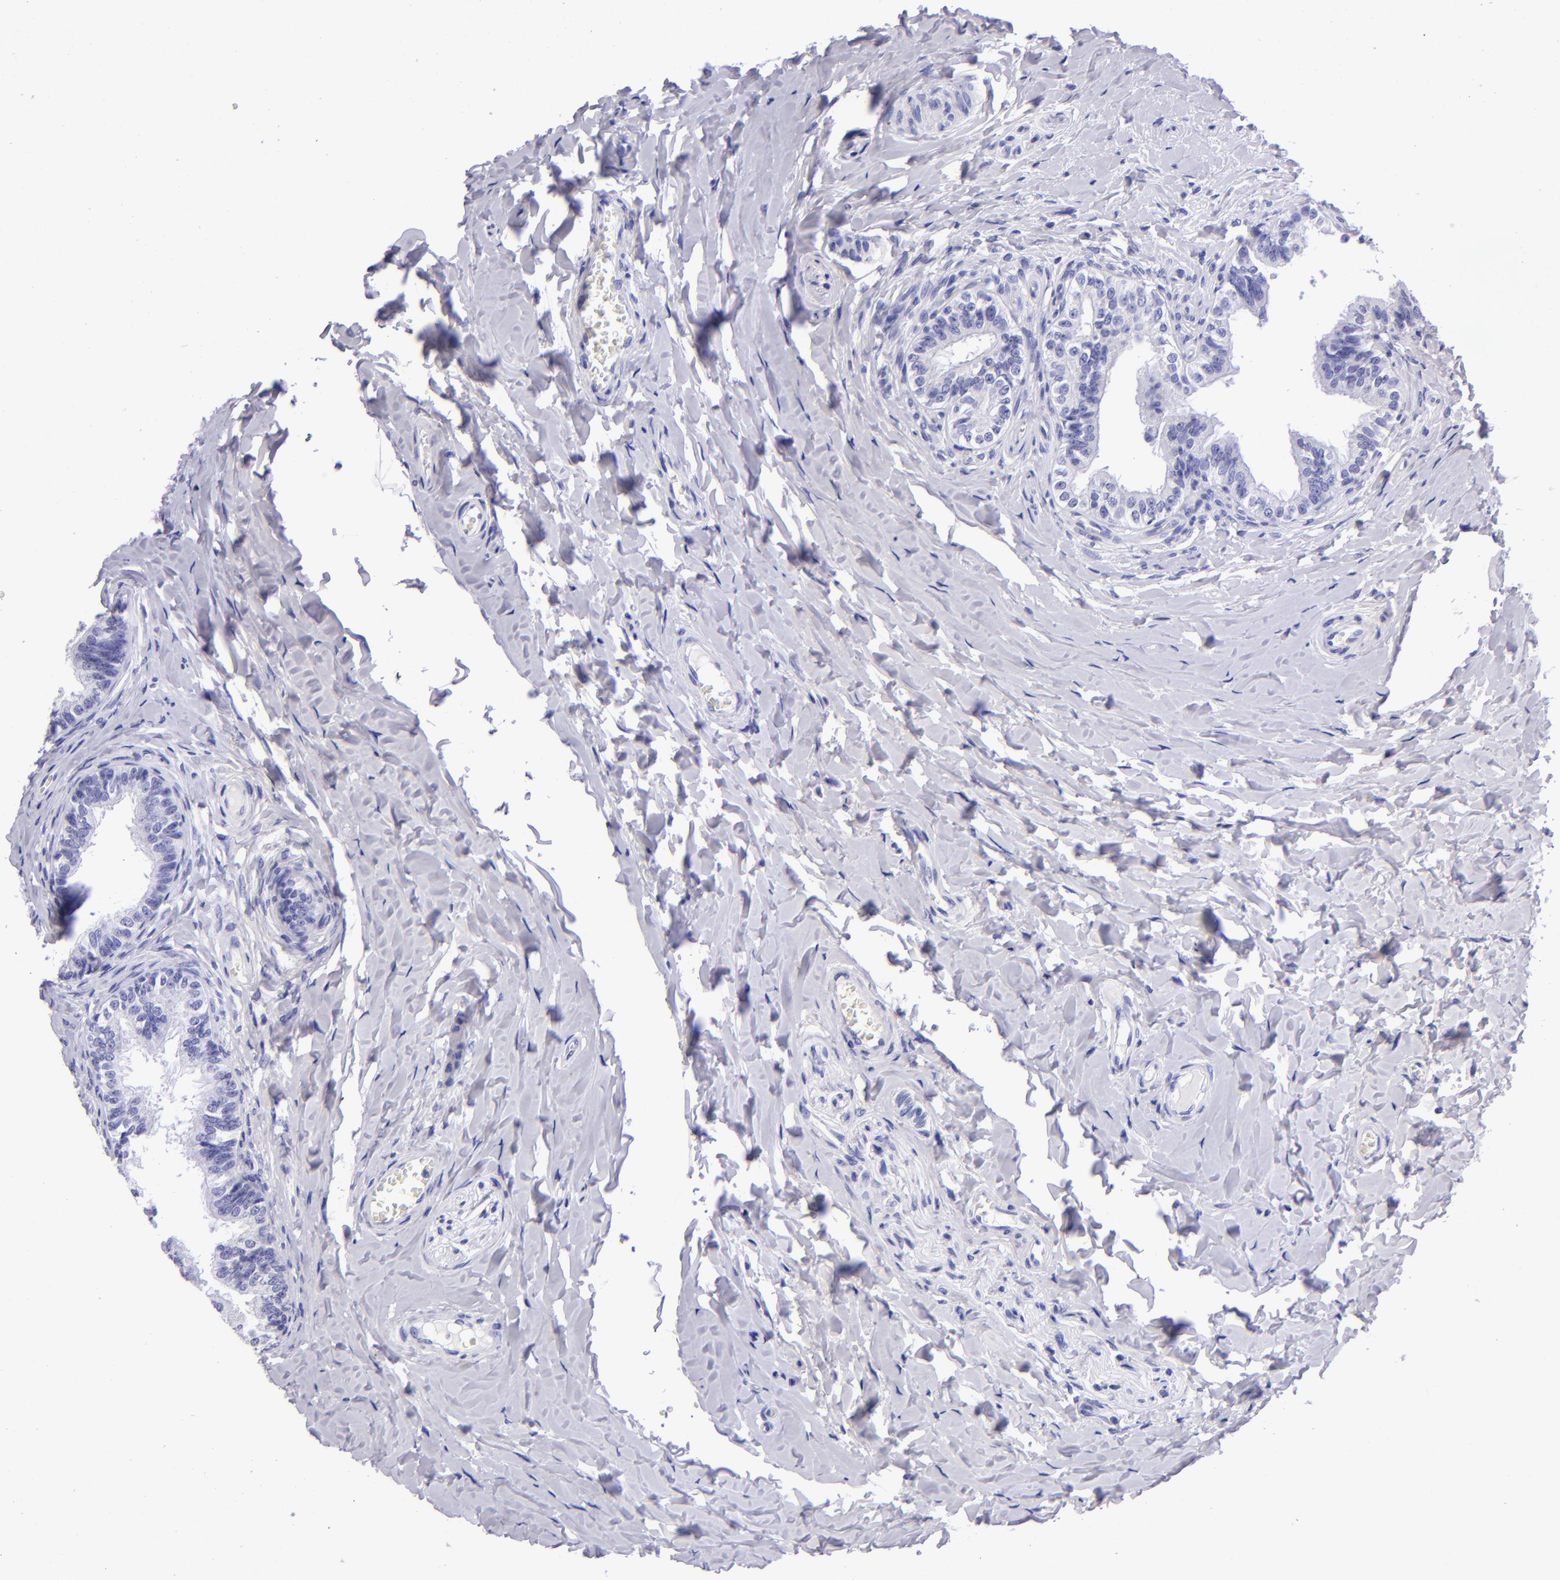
{"staining": {"intensity": "negative", "quantity": "none", "location": "none"}, "tissue": "epididymis", "cell_type": "Glandular cells", "image_type": "normal", "snomed": [{"axis": "morphology", "description": "Normal tissue, NOS"}, {"axis": "topography", "description": "Soft tissue"}, {"axis": "topography", "description": "Epididymis"}], "caption": "DAB (3,3'-diaminobenzidine) immunohistochemical staining of benign epididymis reveals no significant staining in glandular cells.", "gene": "TYRP1", "patient": {"sex": "male", "age": 26}}